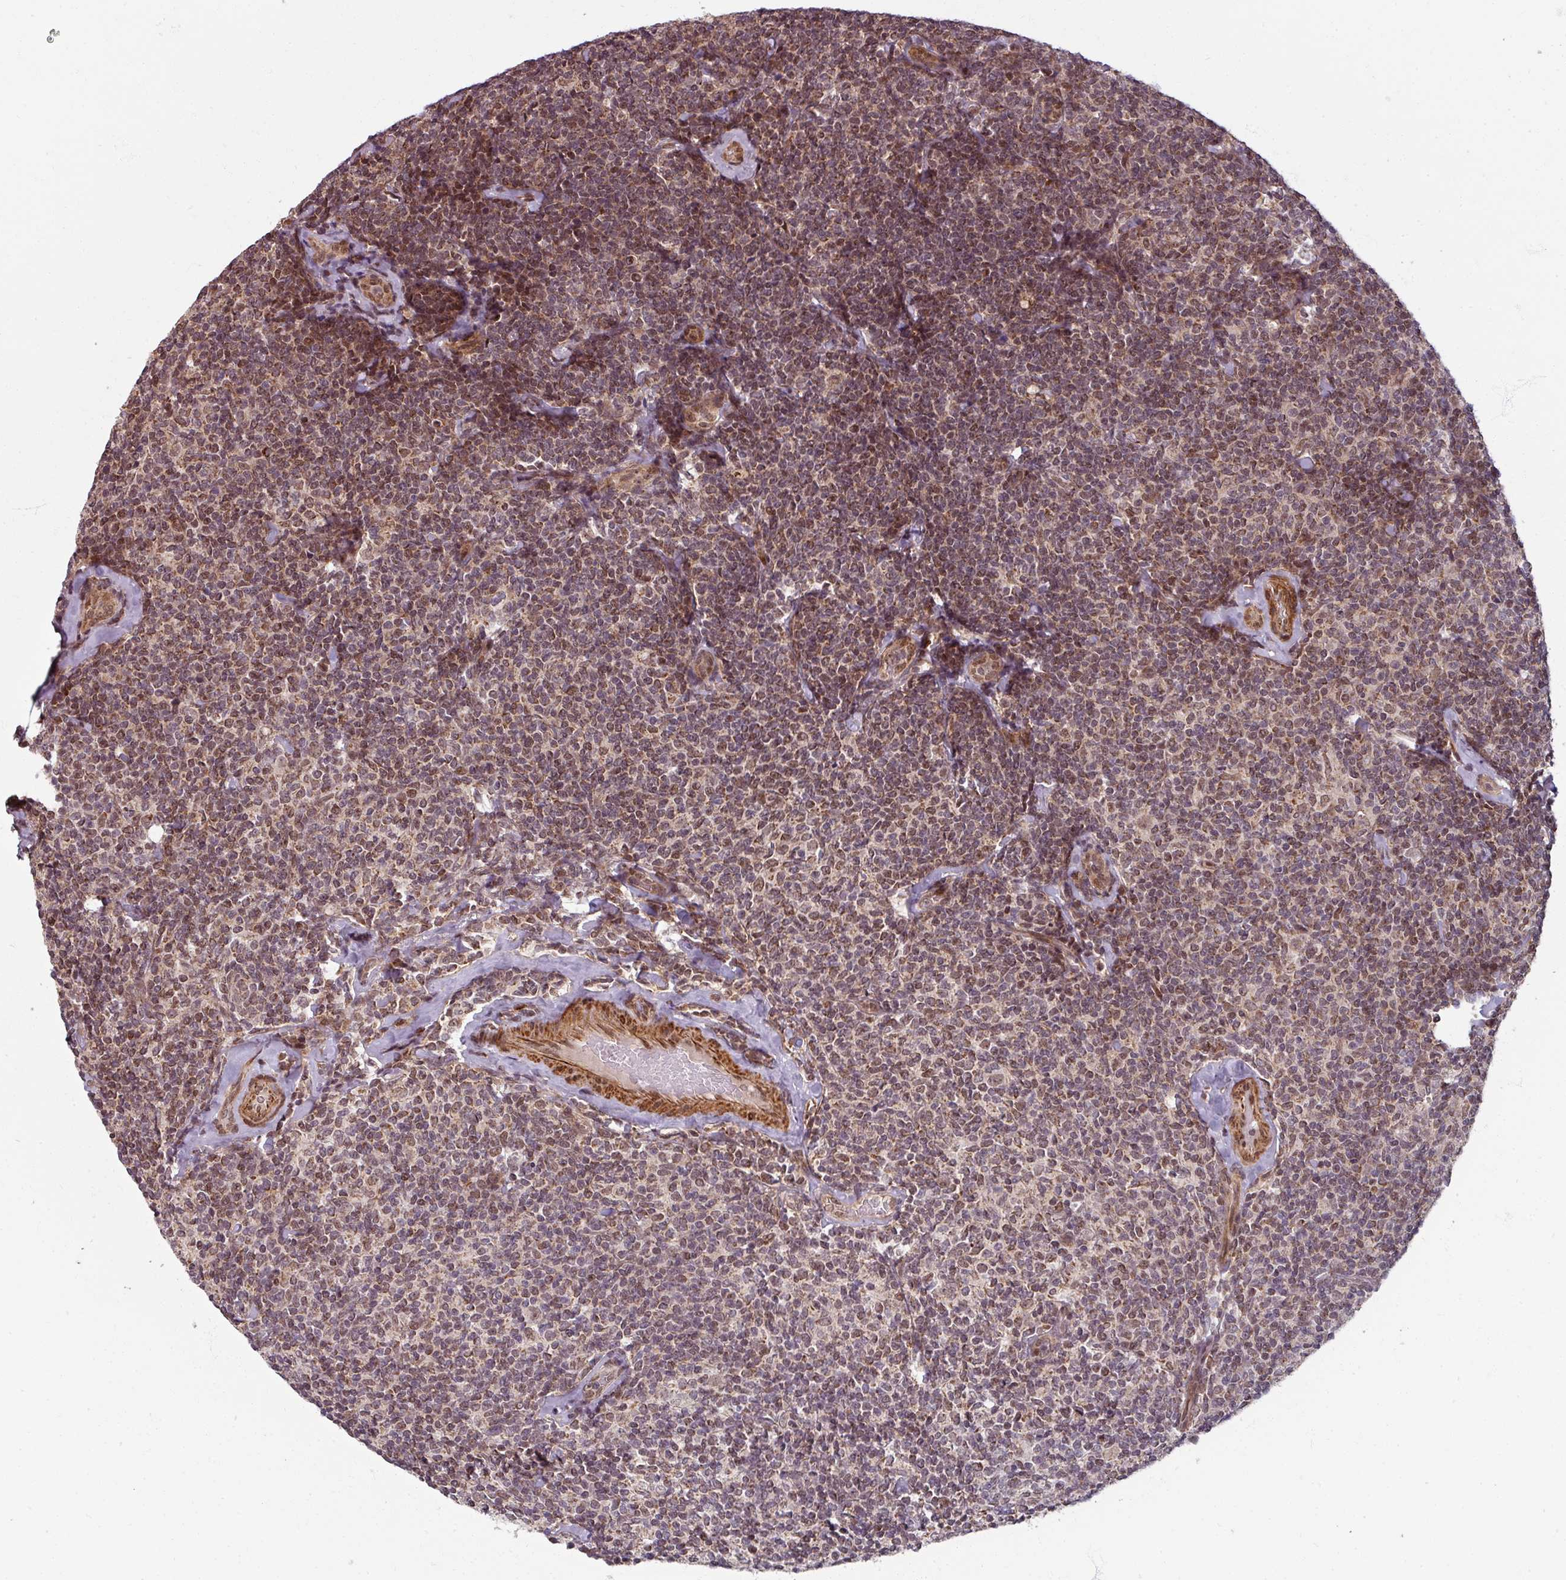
{"staining": {"intensity": "moderate", "quantity": ">75%", "location": "nuclear"}, "tissue": "lymphoma", "cell_type": "Tumor cells", "image_type": "cancer", "snomed": [{"axis": "morphology", "description": "Malignant lymphoma, non-Hodgkin's type, Low grade"}, {"axis": "topography", "description": "Lymph node"}], "caption": "Low-grade malignant lymphoma, non-Hodgkin's type tissue displays moderate nuclear staining in about >75% of tumor cells", "gene": "SWI5", "patient": {"sex": "female", "age": 56}}